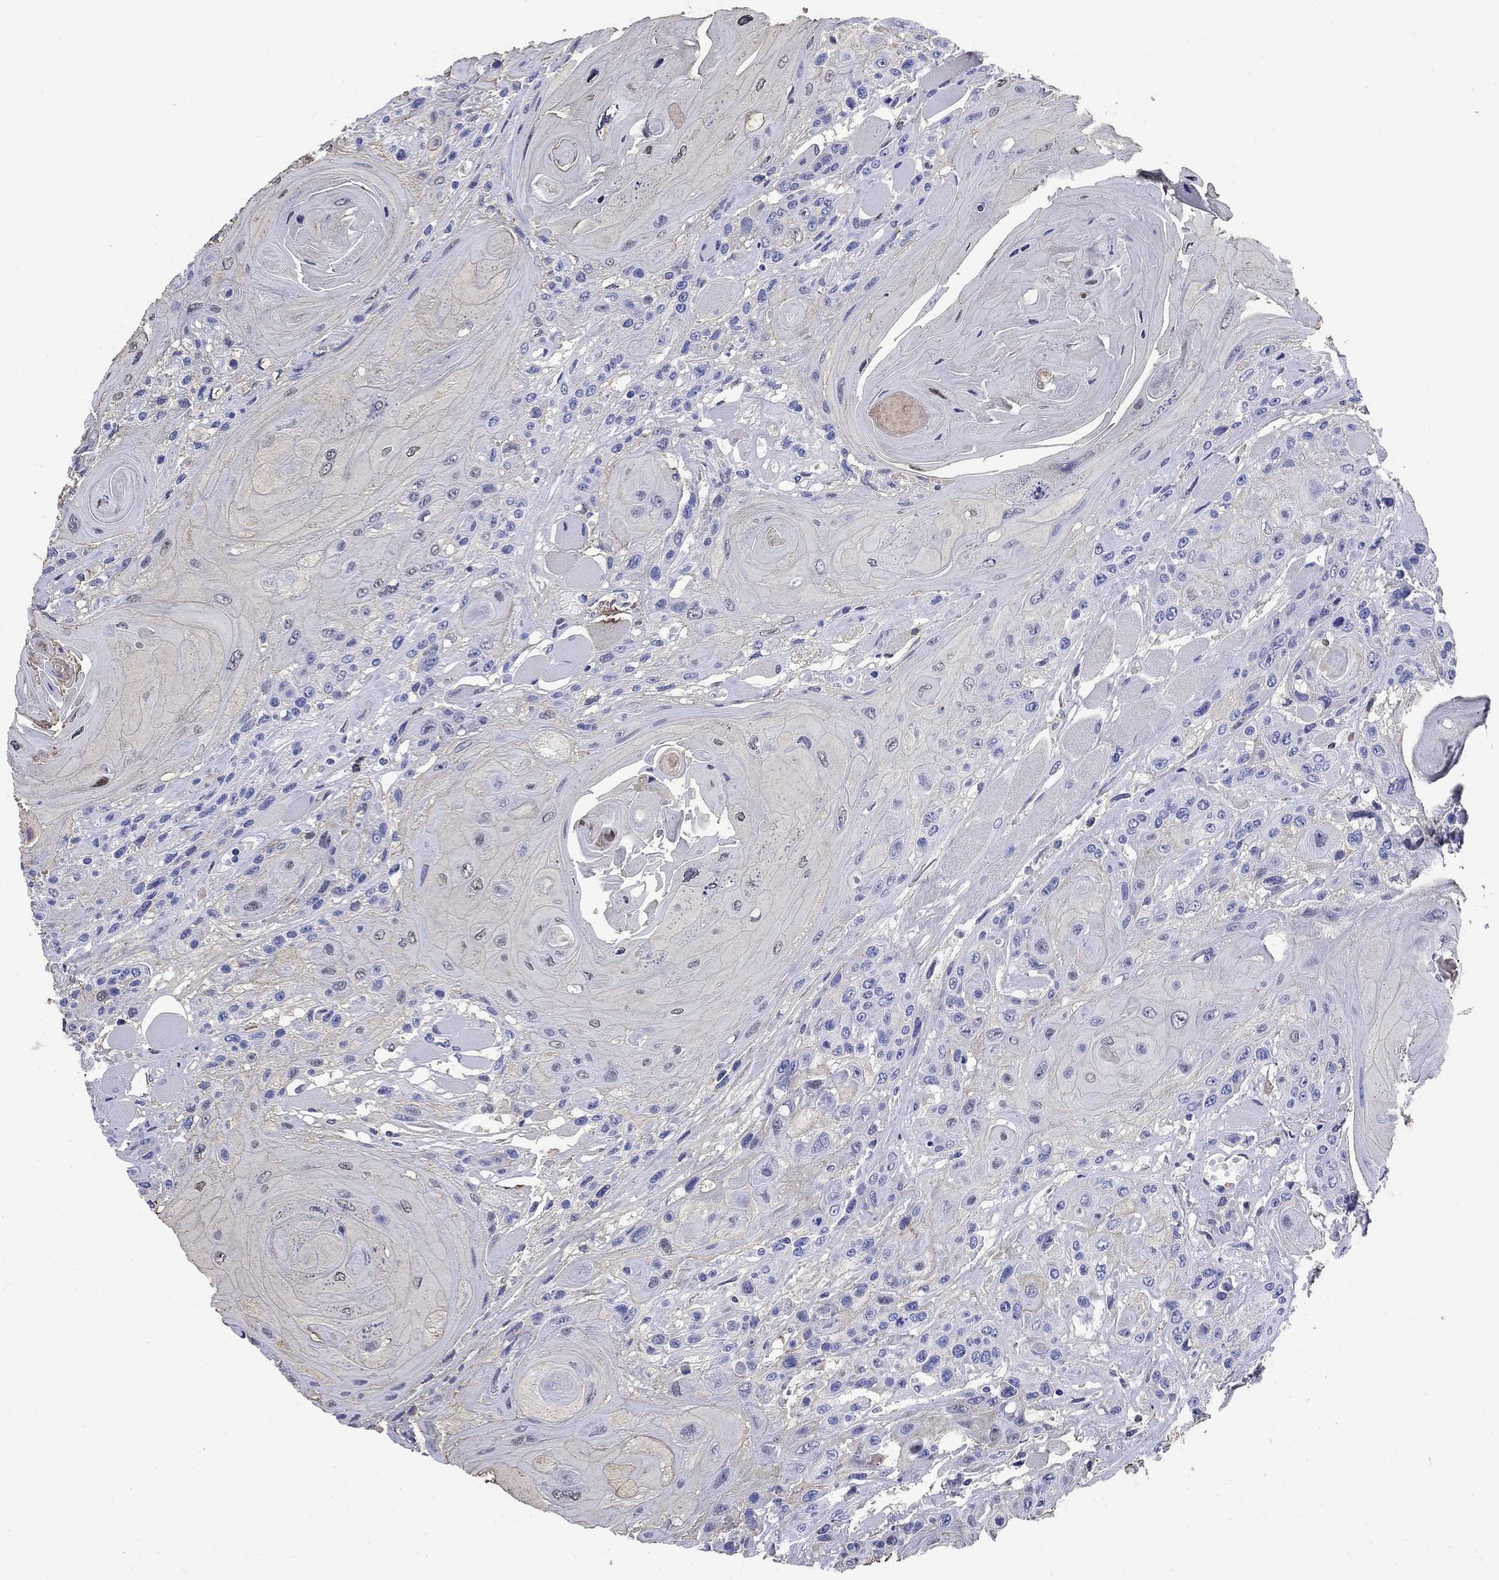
{"staining": {"intensity": "negative", "quantity": "none", "location": "none"}, "tissue": "head and neck cancer", "cell_type": "Tumor cells", "image_type": "cancer", "snomed": [{"axis": "morphology", "description": "Squamous cell carcinoma, NOS"}, {"axis": "topography", "description": "Head-Neck"}], "caption": "Immunohistochemistry (IHC) image of head and neck cancer stained for a protein (brown), which reveals no expression in tumor cells.", "gene": "TFR2", "patient": {"sex": "female", "age": 59}}